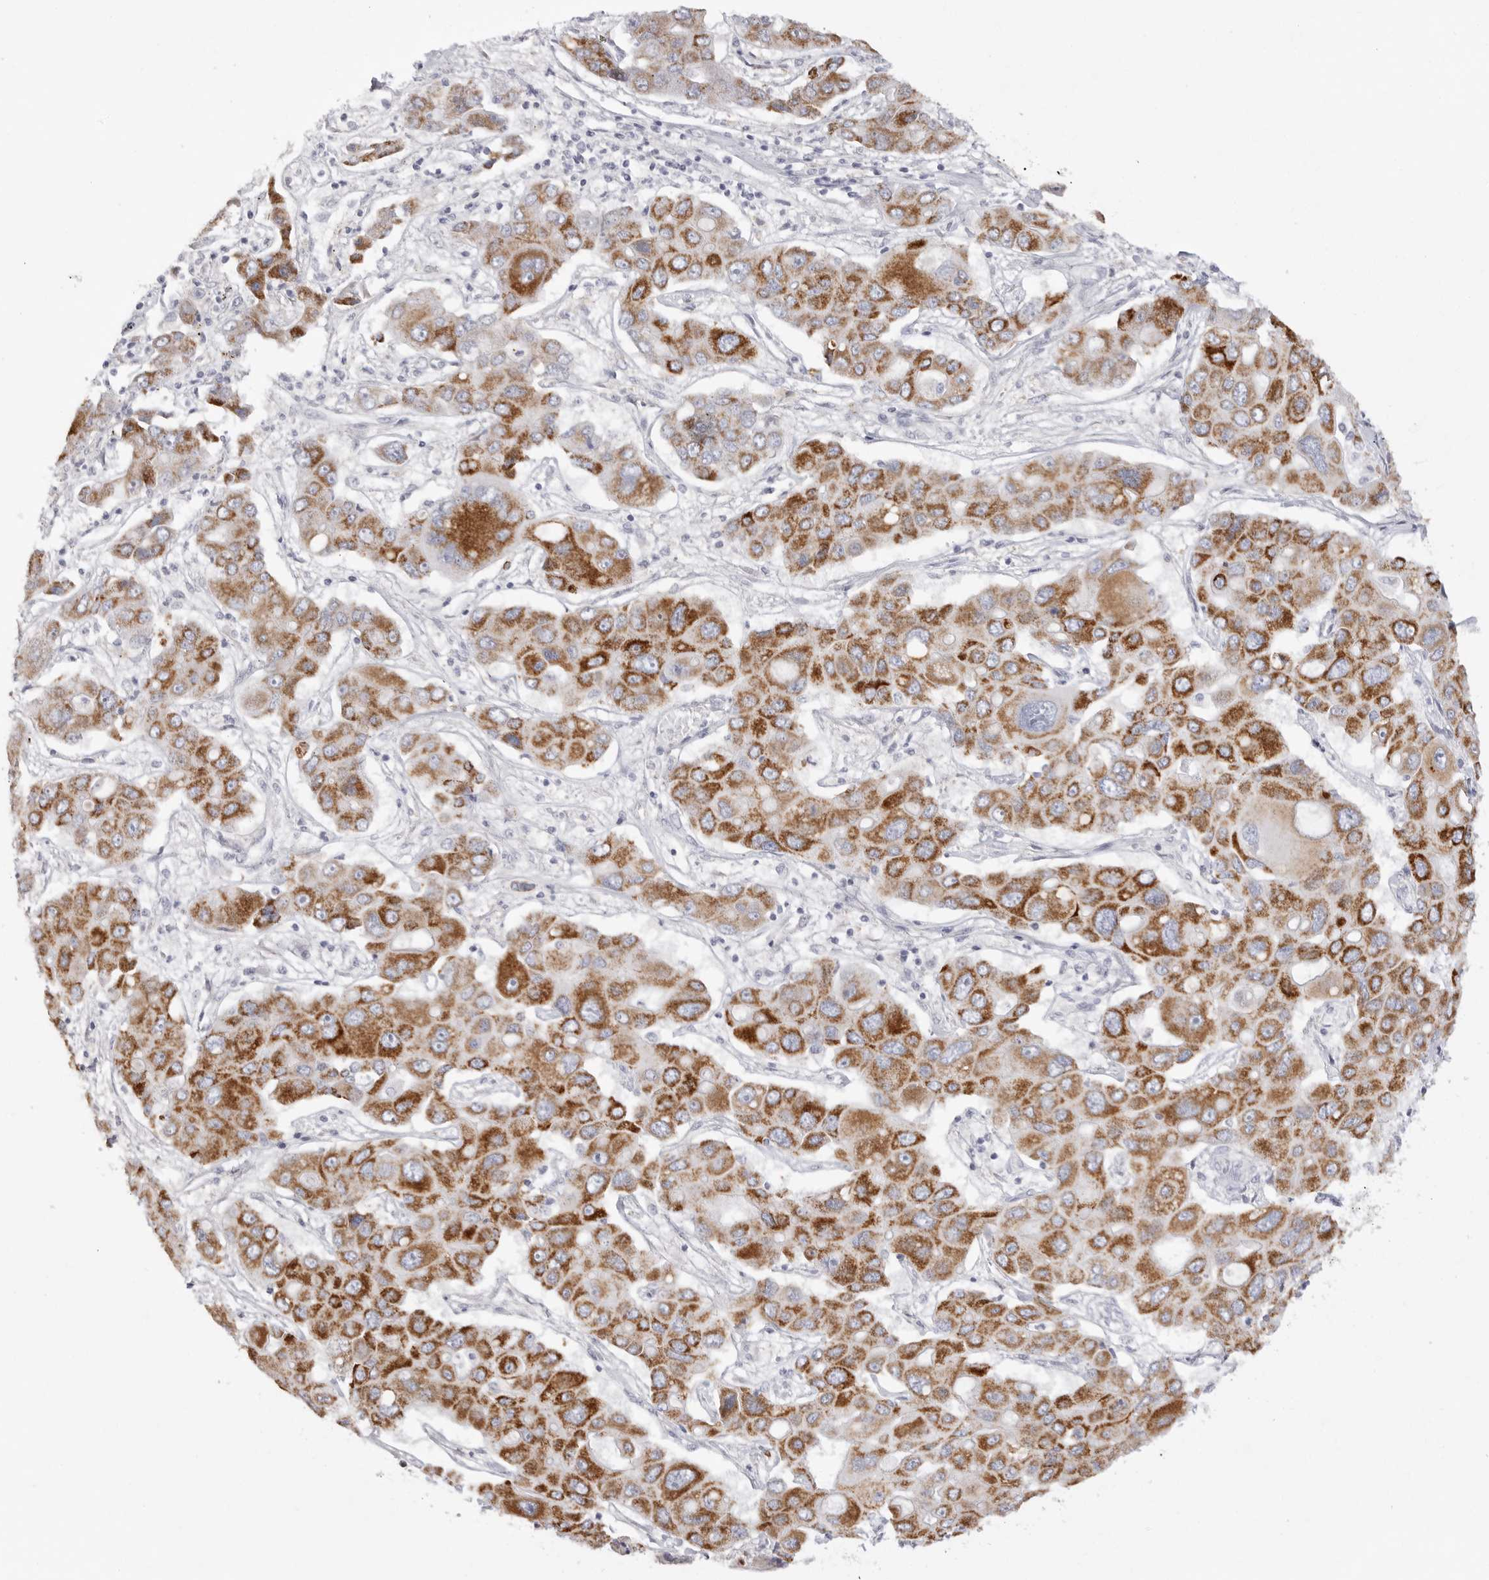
{"staining": {"intensity": "strong", "quantity": ">75%", "location": "cytoplasmic/membranous"}, "tissue": "liver cancer", "cell_type": "Tumor cells", "image_type": "cancer", "snomed": [{"axis": "morphology", "description": "Cholangiocarcinoma"}, {"axis": "topography", "description": "Liver"}], "caption": "A brown stain labels strong cytoplasmic/membranous expression of a protein in cholangiocarcinoma (liver) tumor cells.", "gene": "ELP3", "patient": {"sex": "male", "age": 67}}